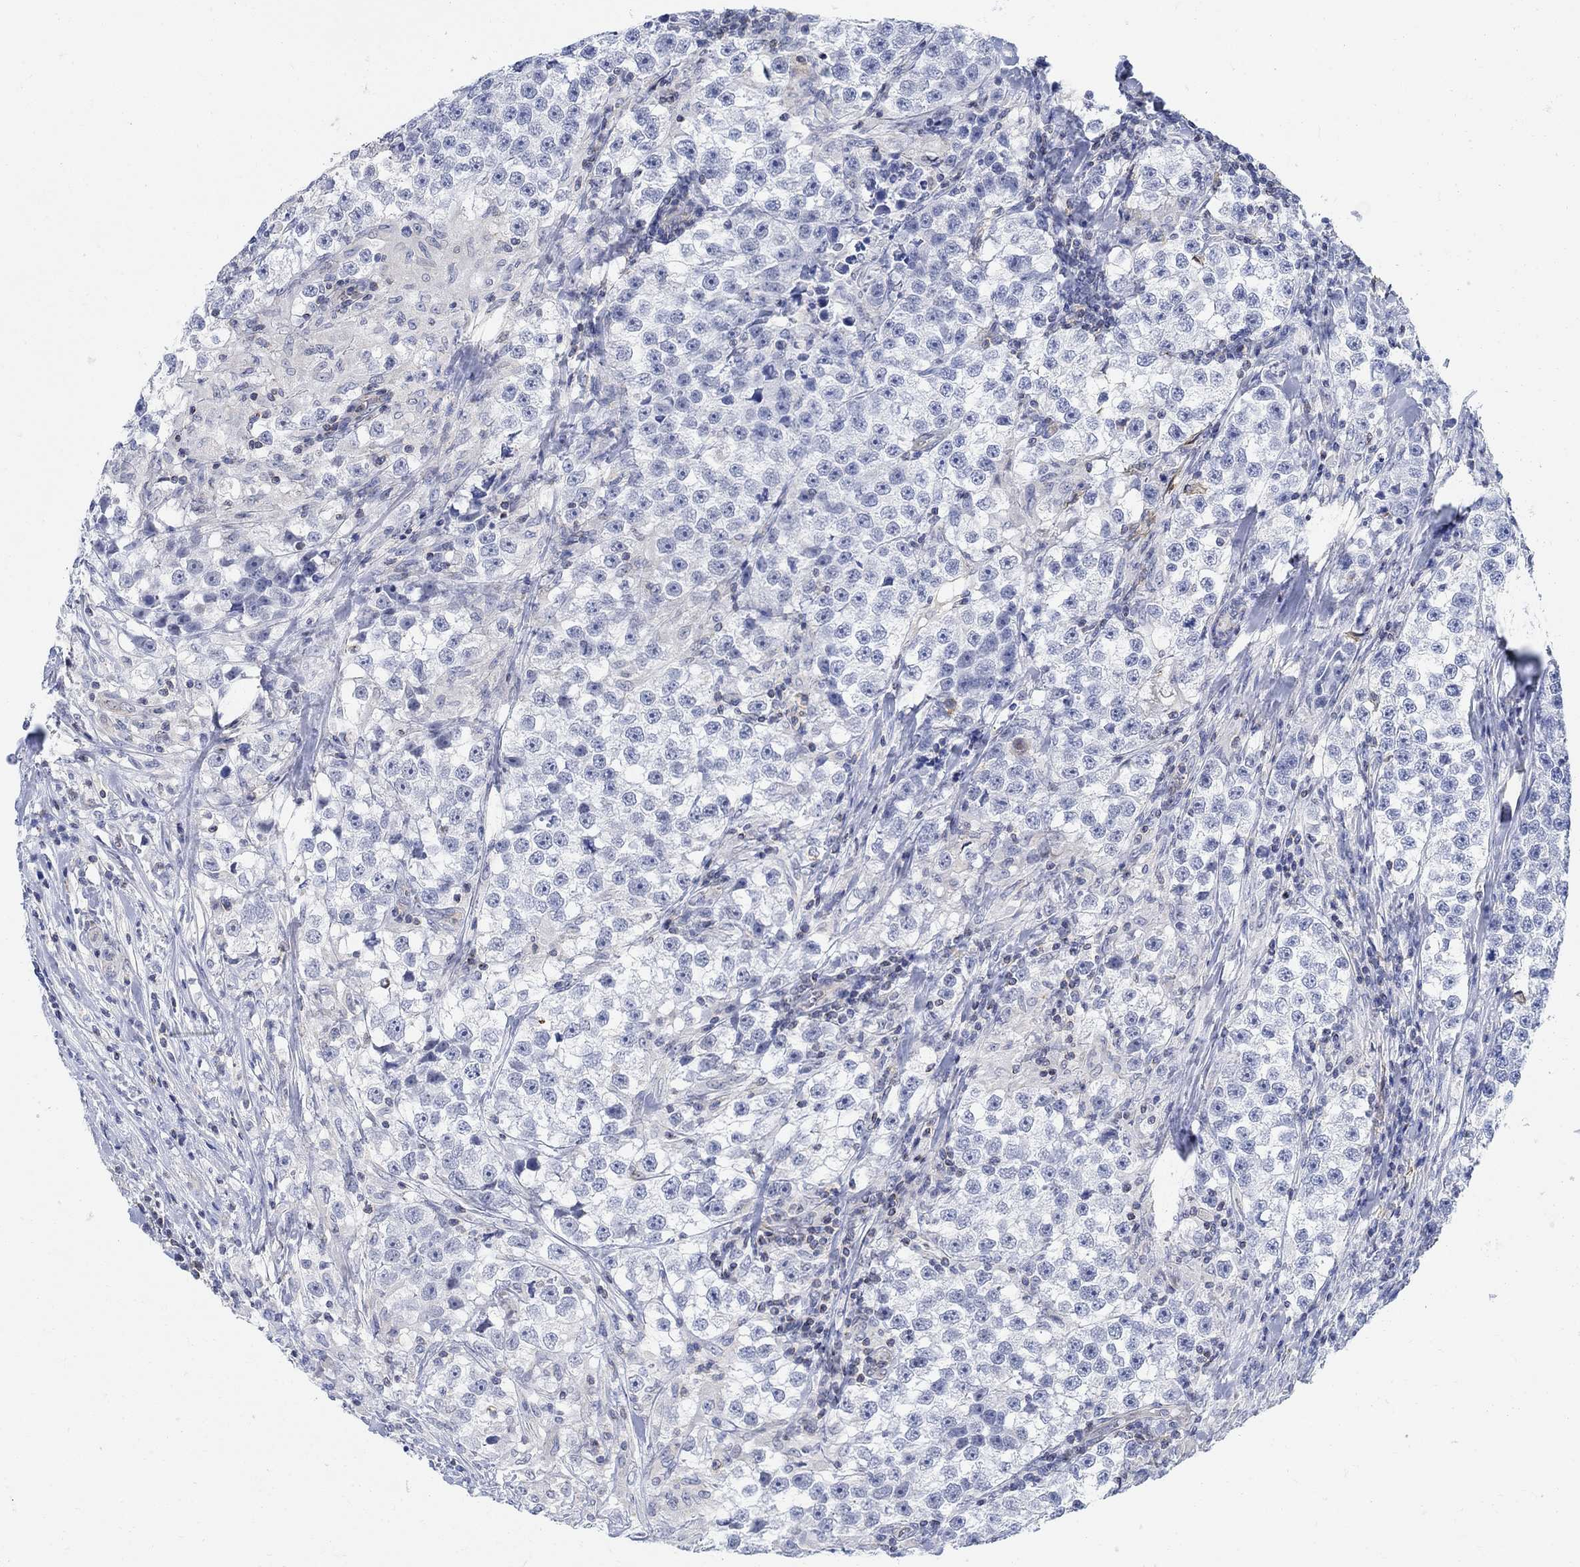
{"staining": {"intensity": "negative", "quantity": "none", "location": "none"}, "tissue": "testis cancer", "cell_type": "Tumor cells", "image_type": "cancer", "snomed": [{"axis": "morphology", "description": "Seminoma, NOS"}, {"axis": "topography", "description": "Testis"}], "caption": "High power microscopy photomicrograph of an immunohistochemistry (IHC) photomicrograph of testis seminoma, revealing no significant positivity in tumor cells. (Stains: DAB IHC with hematoxylin counter stain, Microscopy: brightfield microscopy at high magnification).", "gene": "PHF21B", "patient": {"sex": "male", "age": 46}}